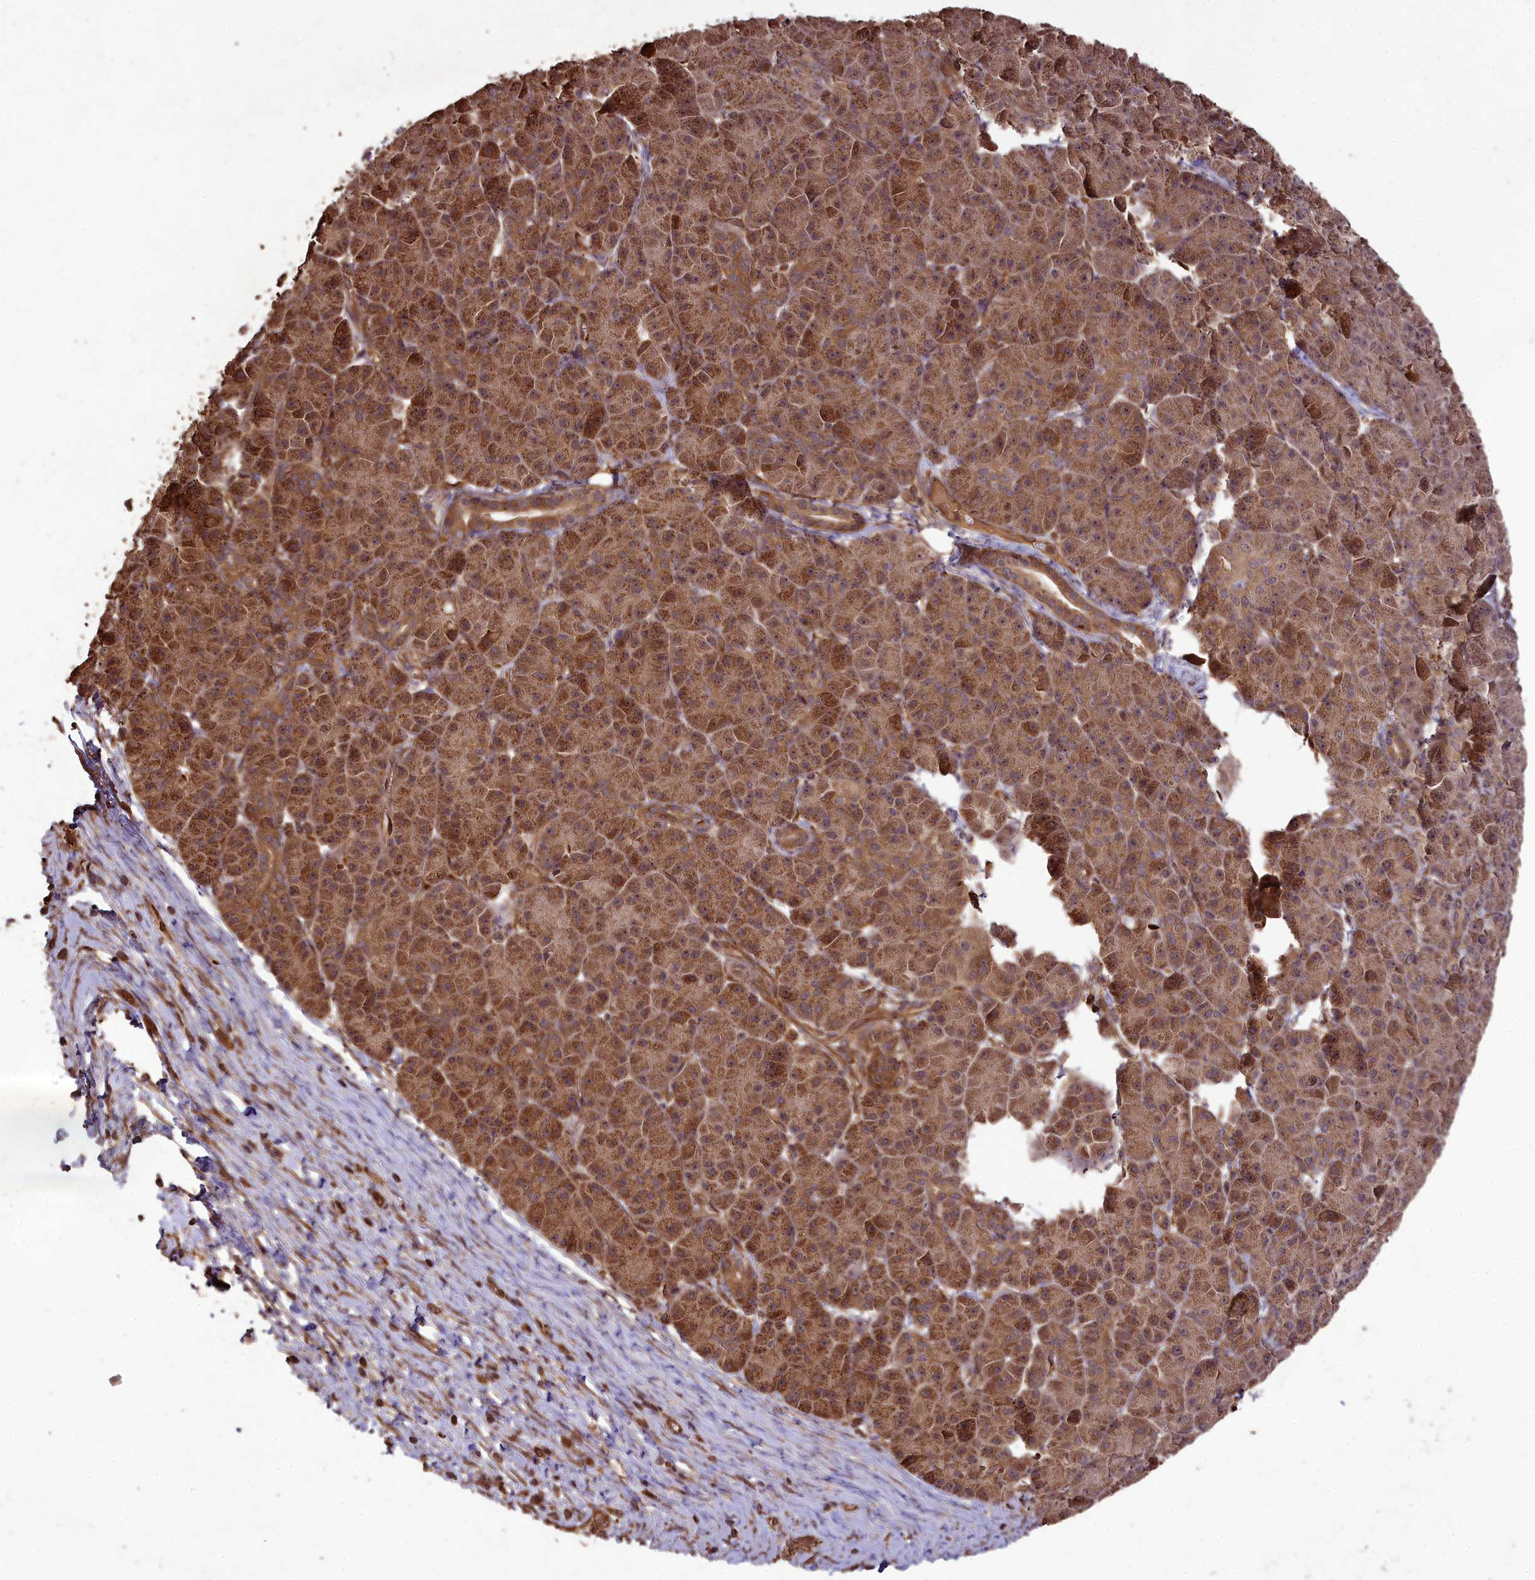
{"staining": {"intensity": "moderate", "quantity": ">75%", "location": "cytoplasmic/membranous"}, "tissue": "pancreatic cancer", "cell_type": "Tumor cells", "image_type": "cancer", "snomed": [{"axis": "morphology", "description": "Adenocarcinoma, NOS"}, {"axis": "topography", "description": "Pancreas"}], "caption": "There is medium levels of moderate cytoplasmic/membranous positivity in tumor cells of pancreatic cancer (adenocarcinoma), as demonstrated by immunohistochemical staining (brown color).", "gene": "TTLL10", "patient": {"sex": "male", "age": 68}}